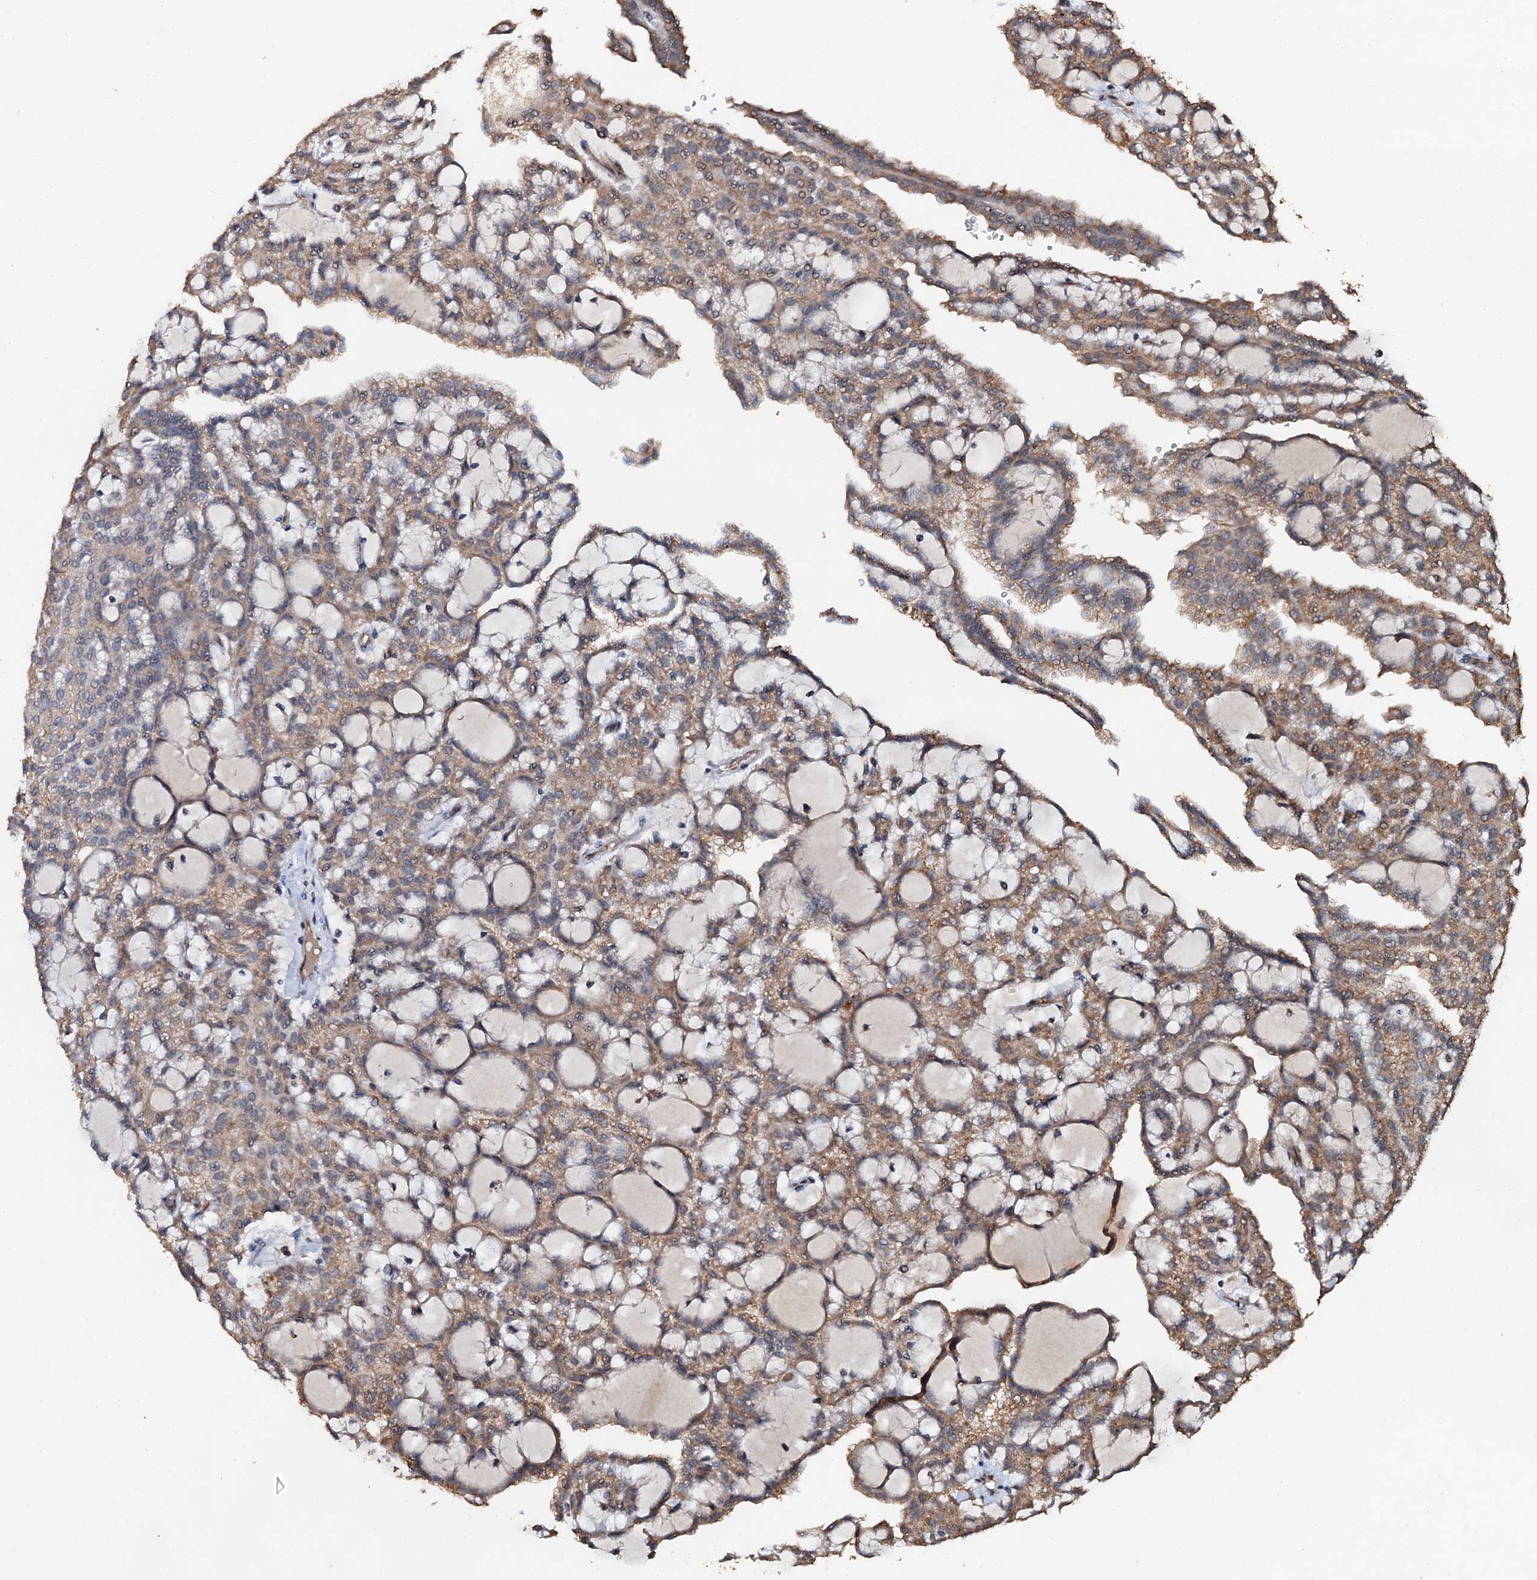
{"staining": {"intensity": "moderate", "quantity": ">75%", "location": "cytoplasmic/membranous"}, "tissue": "renal cancer", "cell_type": "Tumor cells", "image_type": "cancer", "snomed": [{"axis": "morphology", "description": "Adenocarcinoma, NOS"}, {"axis": "topography", "description": "Kidney"}], "caption": "Protein expression analysis of human renal cancer (adenocarcinoma) reveals moderate cytoplasmic/membranous positivity in approximately >75% of tumor cells.", "gene": "ADAMTS10", "patient": {"sex": "male", "age": 63}}